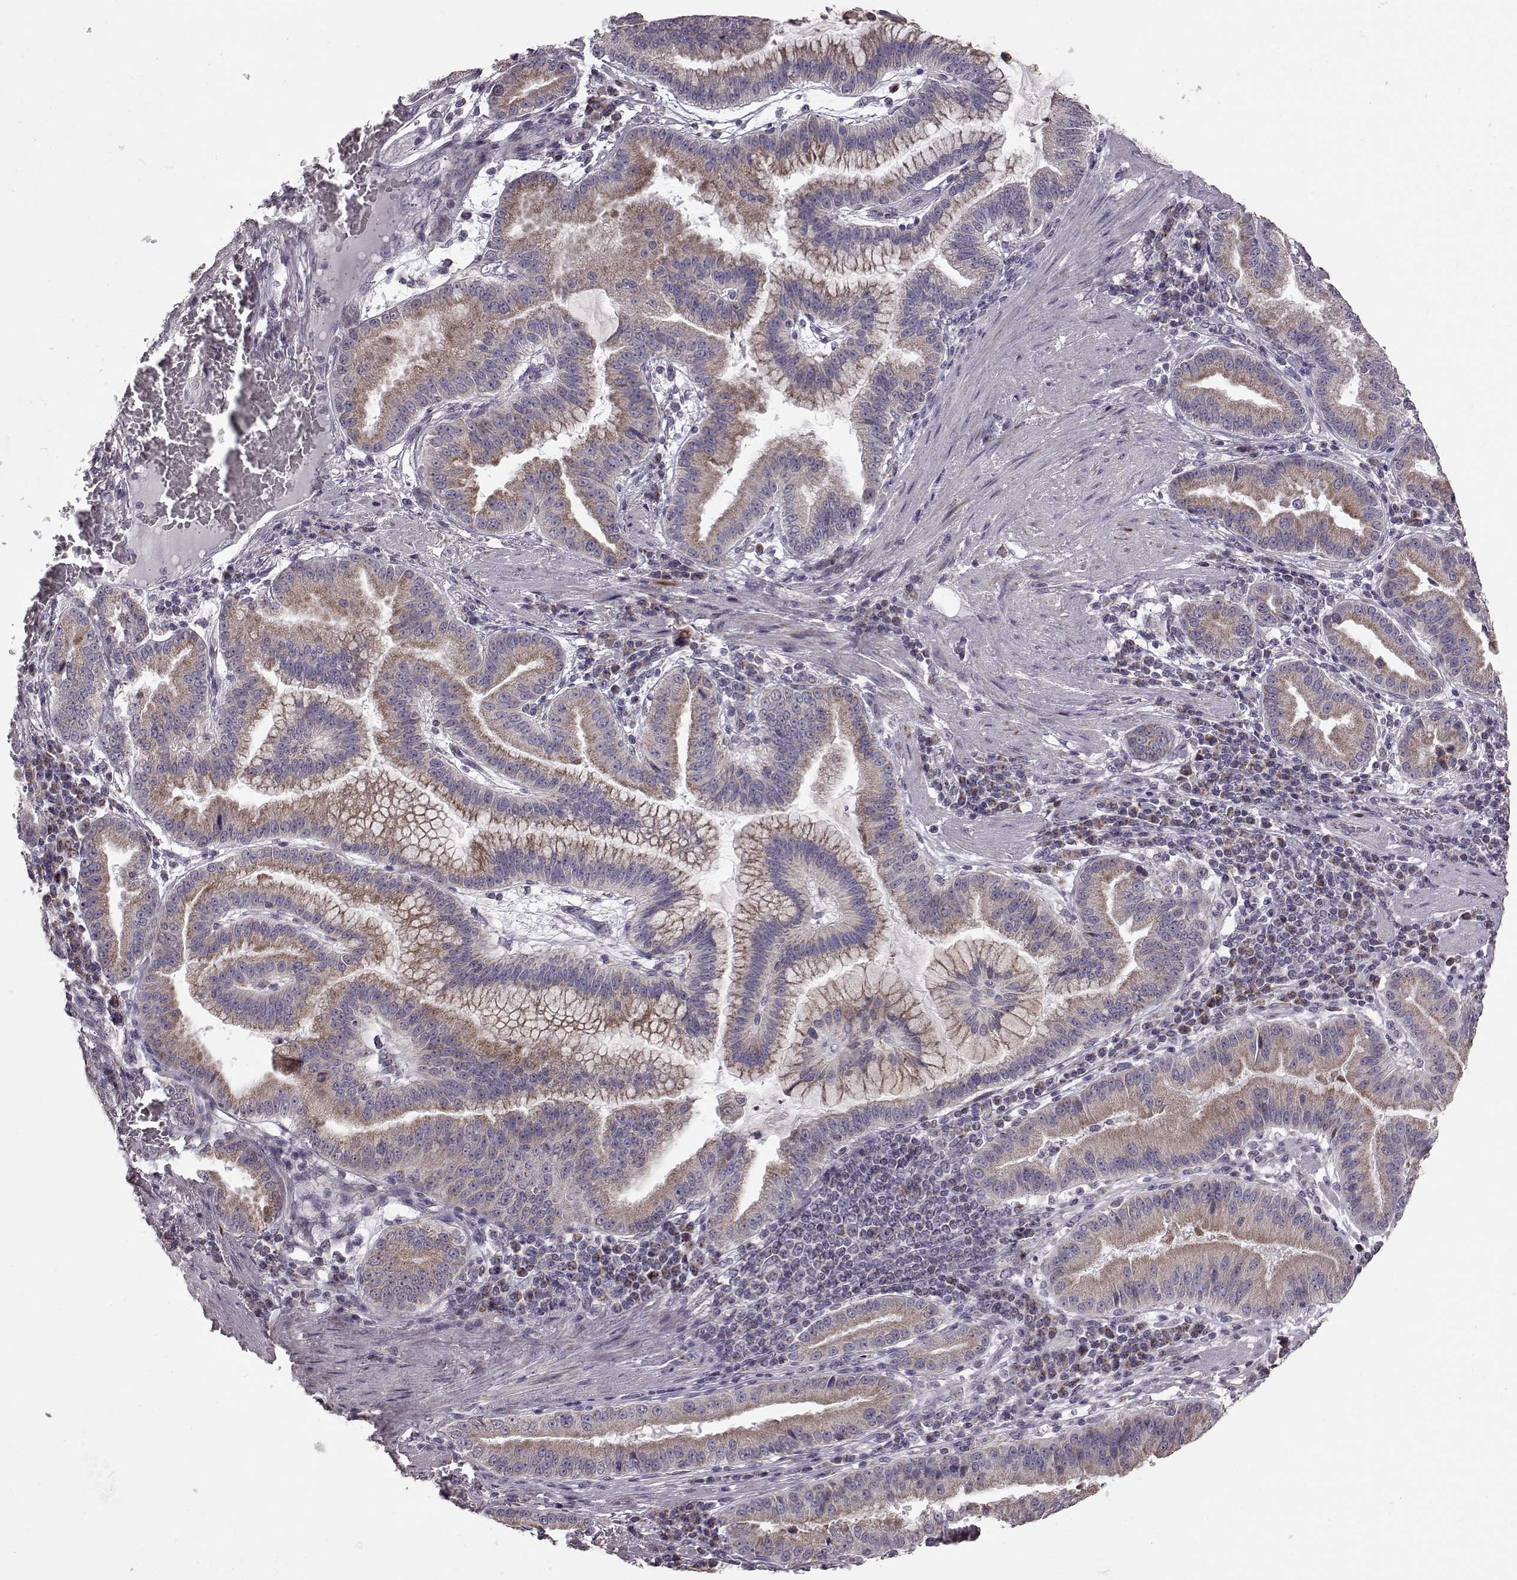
{"staining": {"intensity": "weak", "quantity": "25%-75%", "location": "cytoplasmic/membranous"}, "tissue": "stomach cancer", "cell_type": "Tumor cells", "image_type": "cancer", "snomed": [{"axis": "morphology", "description": "Adenocarcinoma, NOS"}, {"axis": "topography", "description": "Stomach"}], "caption": "Protein staining exhibits weak cytoplasmic/membranous positivity in about 25%-75% of tumor cells in stomach cancer.", "gene": "FAM8A1", "patient": {"sex": "male", "age": 83}}